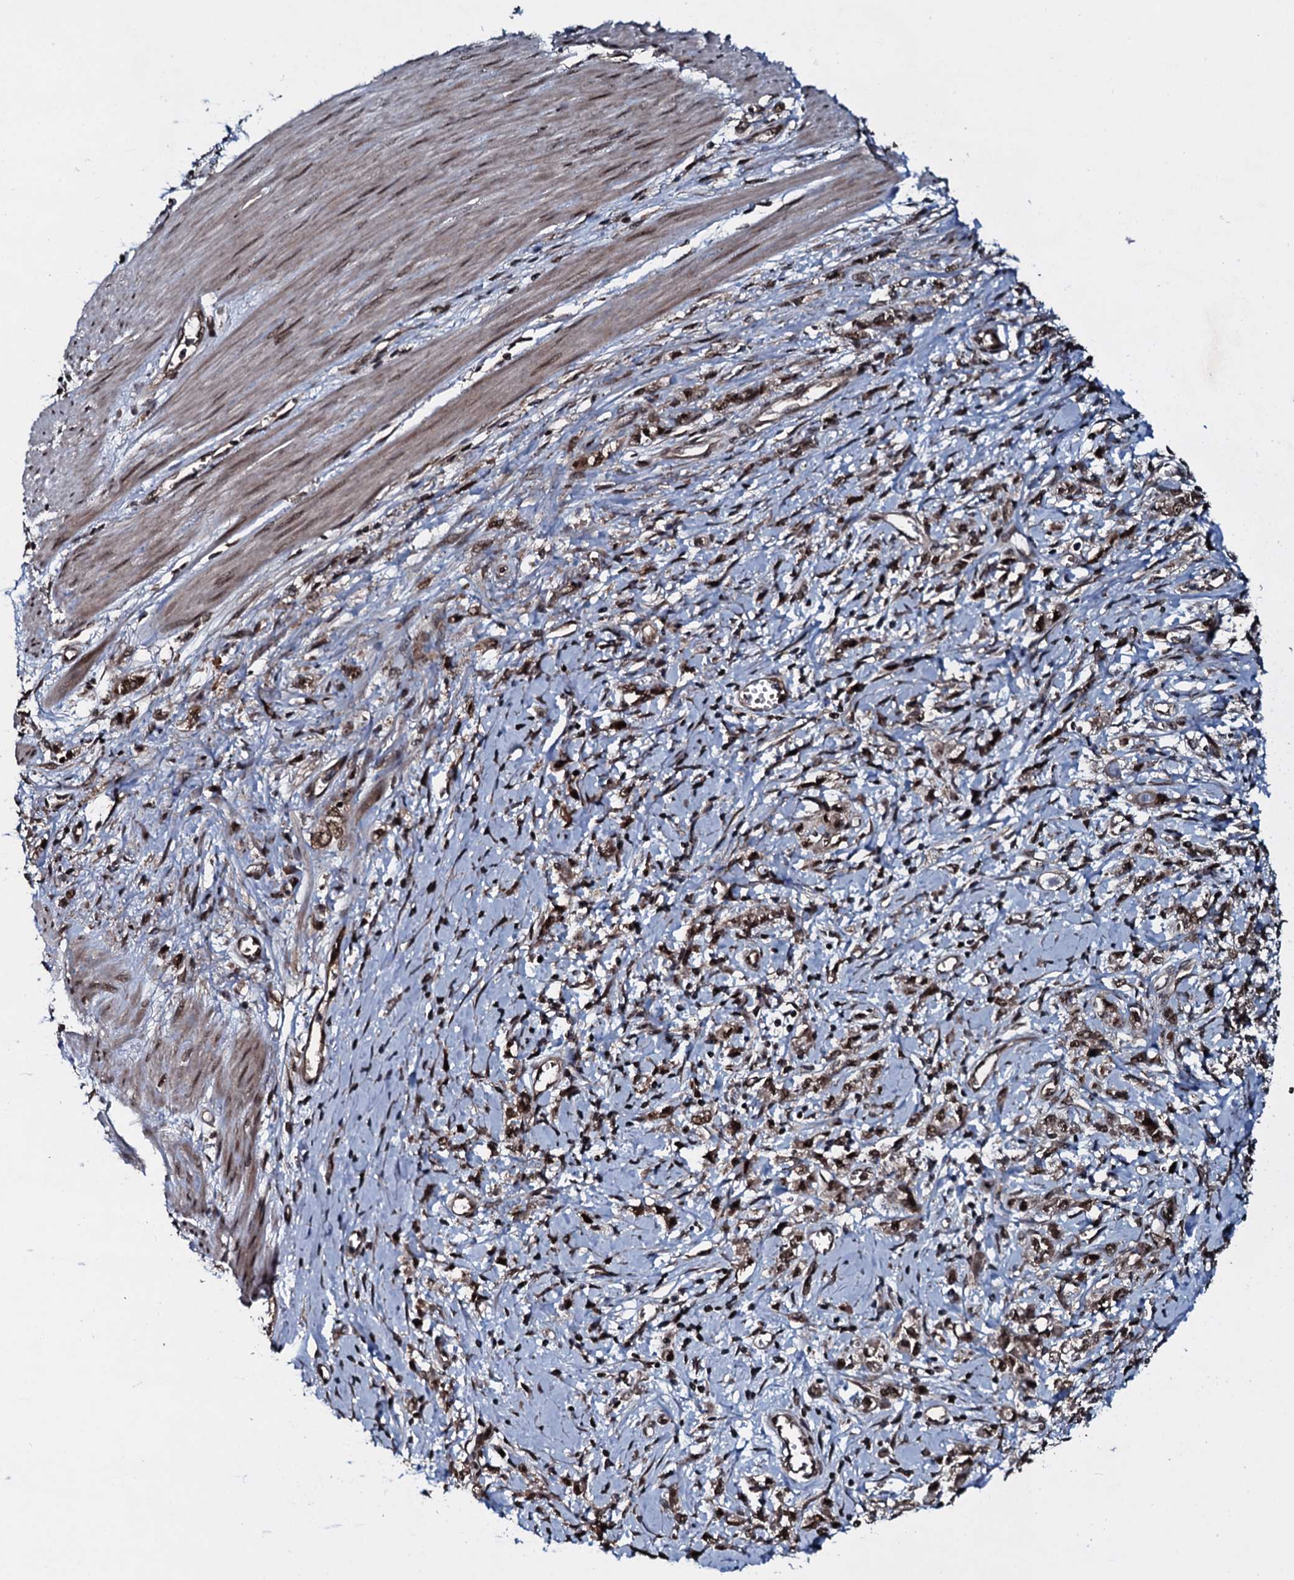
{"staining": {"intensity": "moderate", "quantity": ">75%", "location": "nuclear"}, "tissue": "stomach cancer", "cell_type": "Tumor cells", "image_type": "cancer", "snomed": [{"axis": "morphology", "description": "Adenocarcinoma, NOS"}, {"axis": "topography", "description": "Stomach"}], "caption": "There is medium levels of moderate nuclear staining in tumor cells of stomach cancer, as demonstrated by immunohistochemical staining (brown color).", "gene": "HDDC3", "patient": {"sex": "female", "age": 76}}